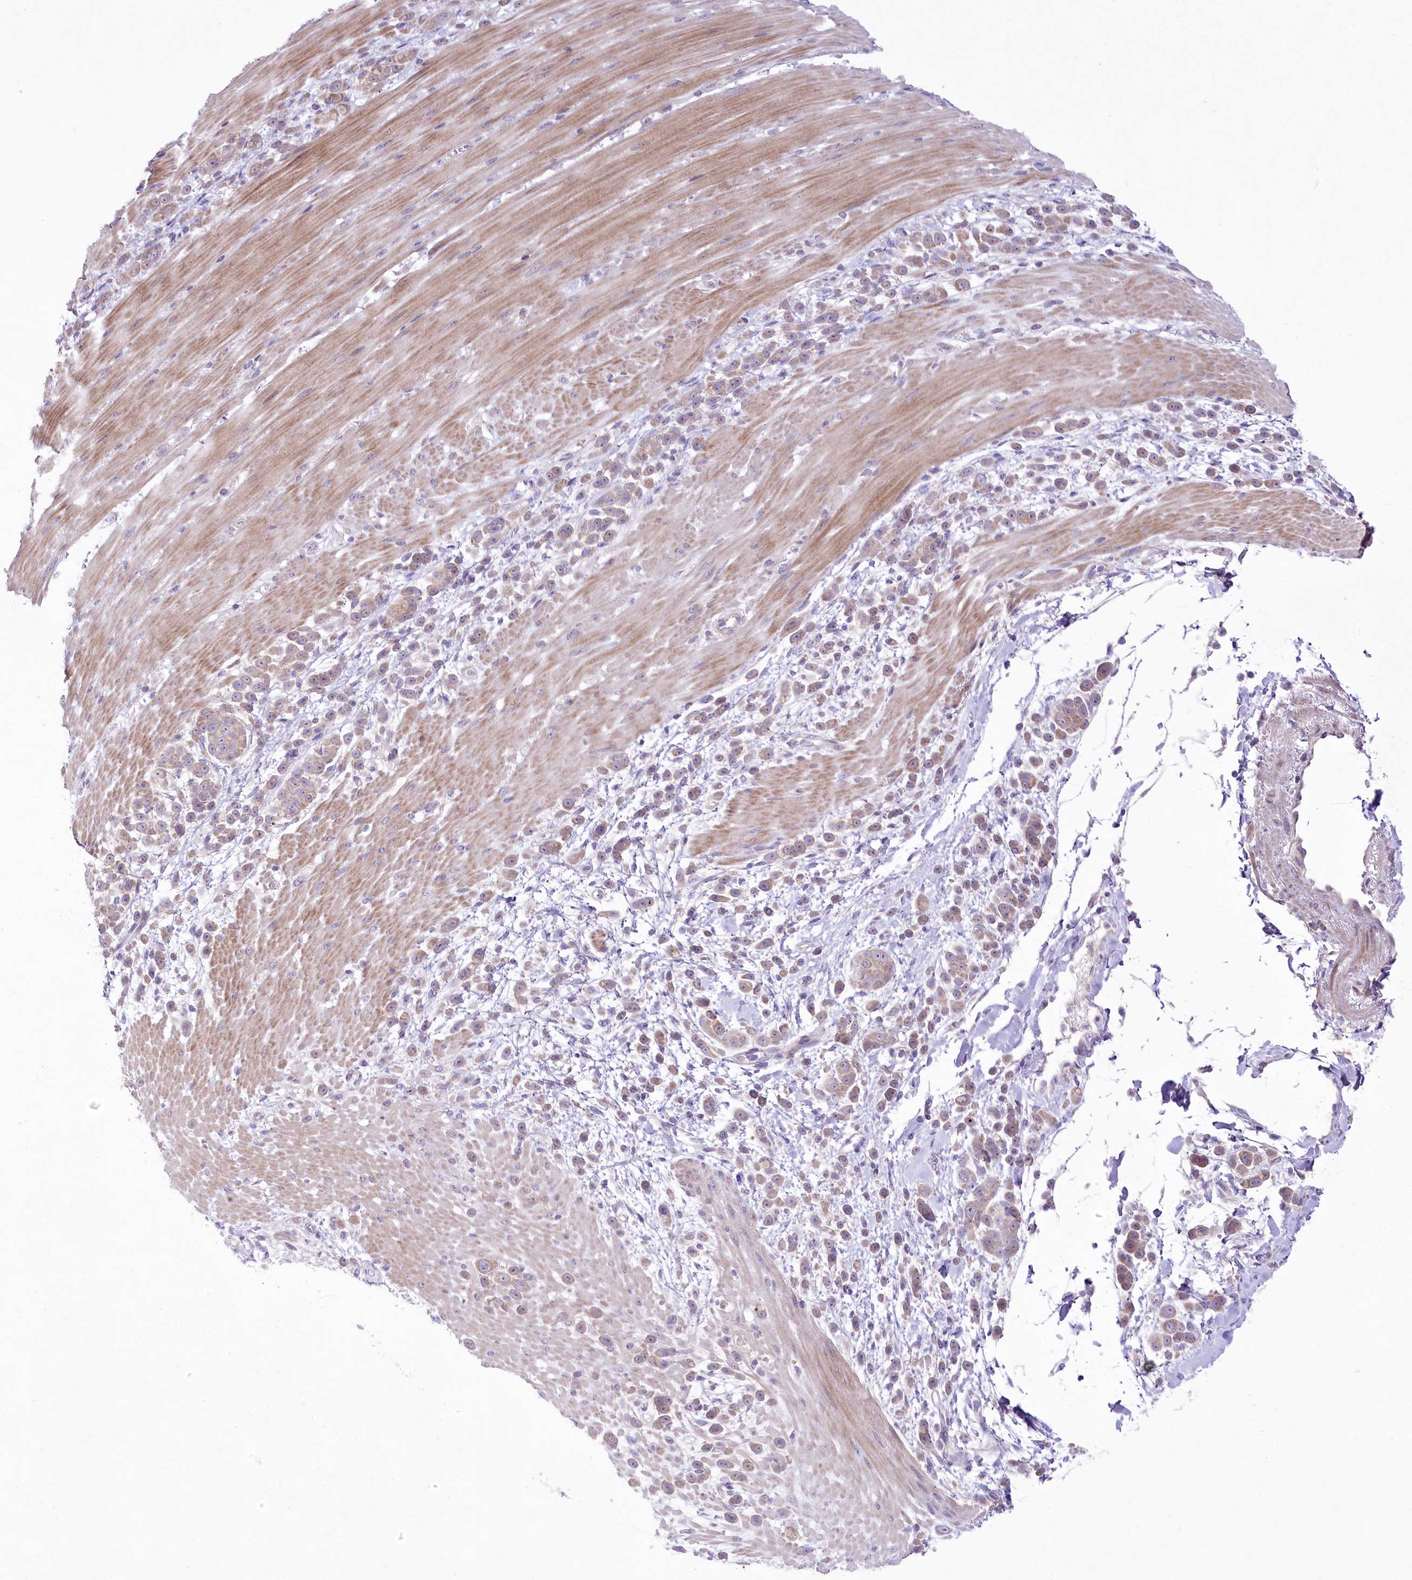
{"staining": {"intensity": "moderate", "quantity": ">75%", "location": "cytoplasmic/membranous"}, "tissue": "pancreatic cancer", "cell_type": "Tumor cells", "image_type": "cancer", "snomed": [{"axis": "morphology", "description": "Normal tissue, NOS"}, {"axis": "morphology", "description": "Adenocarcinoma, NOS"}, {"axis": "topography", "description": "Pancreas"}], "caption": "Brown immunohistochemical staining in pancreatic cancer (adenocarcinoma) shows moderate cytoplasmic/membranous positivity in about >75% of tumor cells.", "gene": "LRRC14B", "patient": {"sex": "female", "age": 64}}